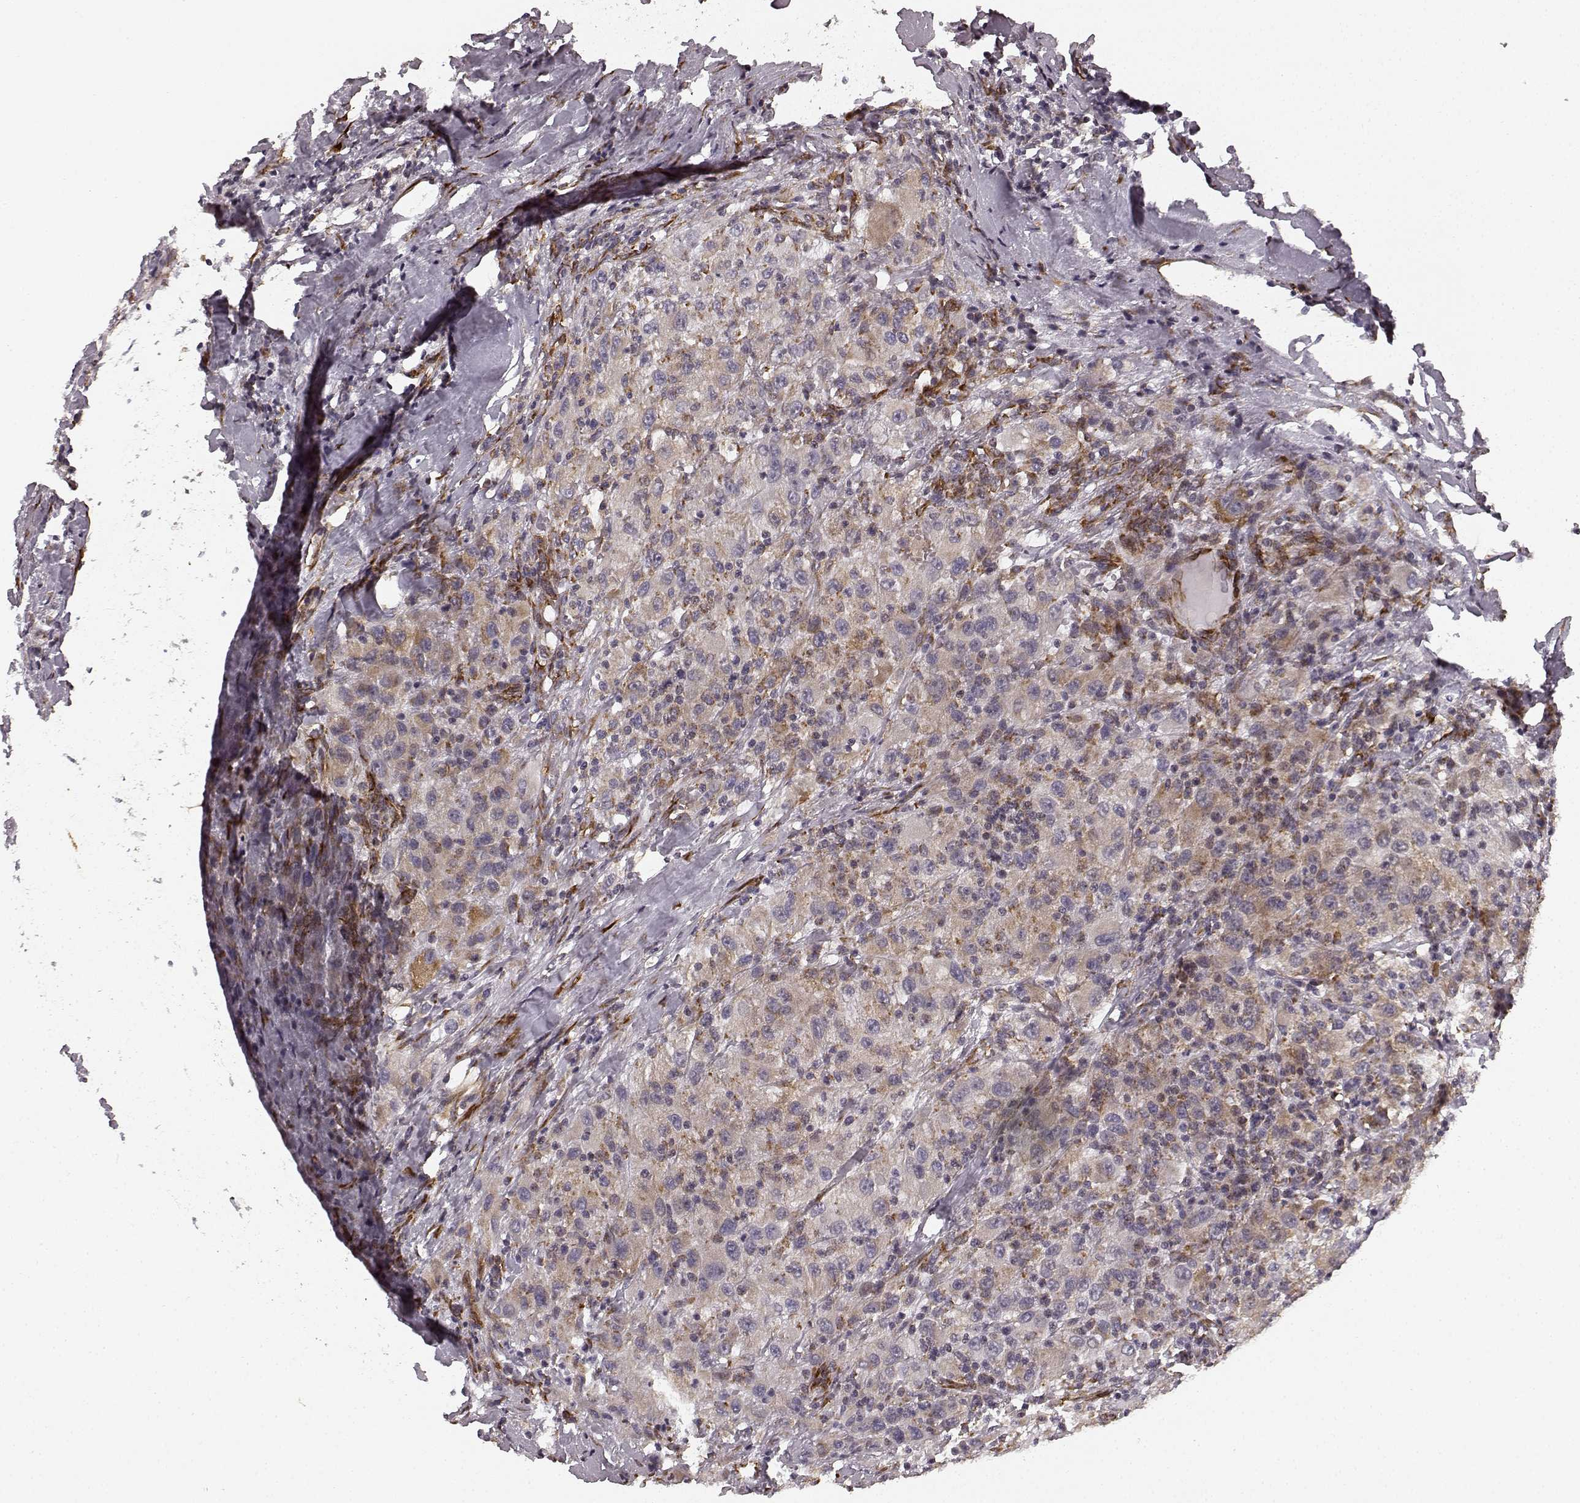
{"staining": {"intensity": "weak", "quantity": ">75%", "location": "cytoplasmic/membranous"}, "tissue": "renal cancer", "cell_type": "Tumor cells", "image_type": "cancer", "snomed": [{"axis": "morphology", "description": "Adenocarcinoma, NOS"}, {"axis": "topography", "description": "Kidney"}], "caption": "DAB immunohistochemical staining of human adenocarcinoma (renal) demonstrates weak cytoplasmic/membranous protein positivity in approximately >75% of tumor cells.", "gene": "TMEM14A", "patient": {"sex": "female", "age": 67}}